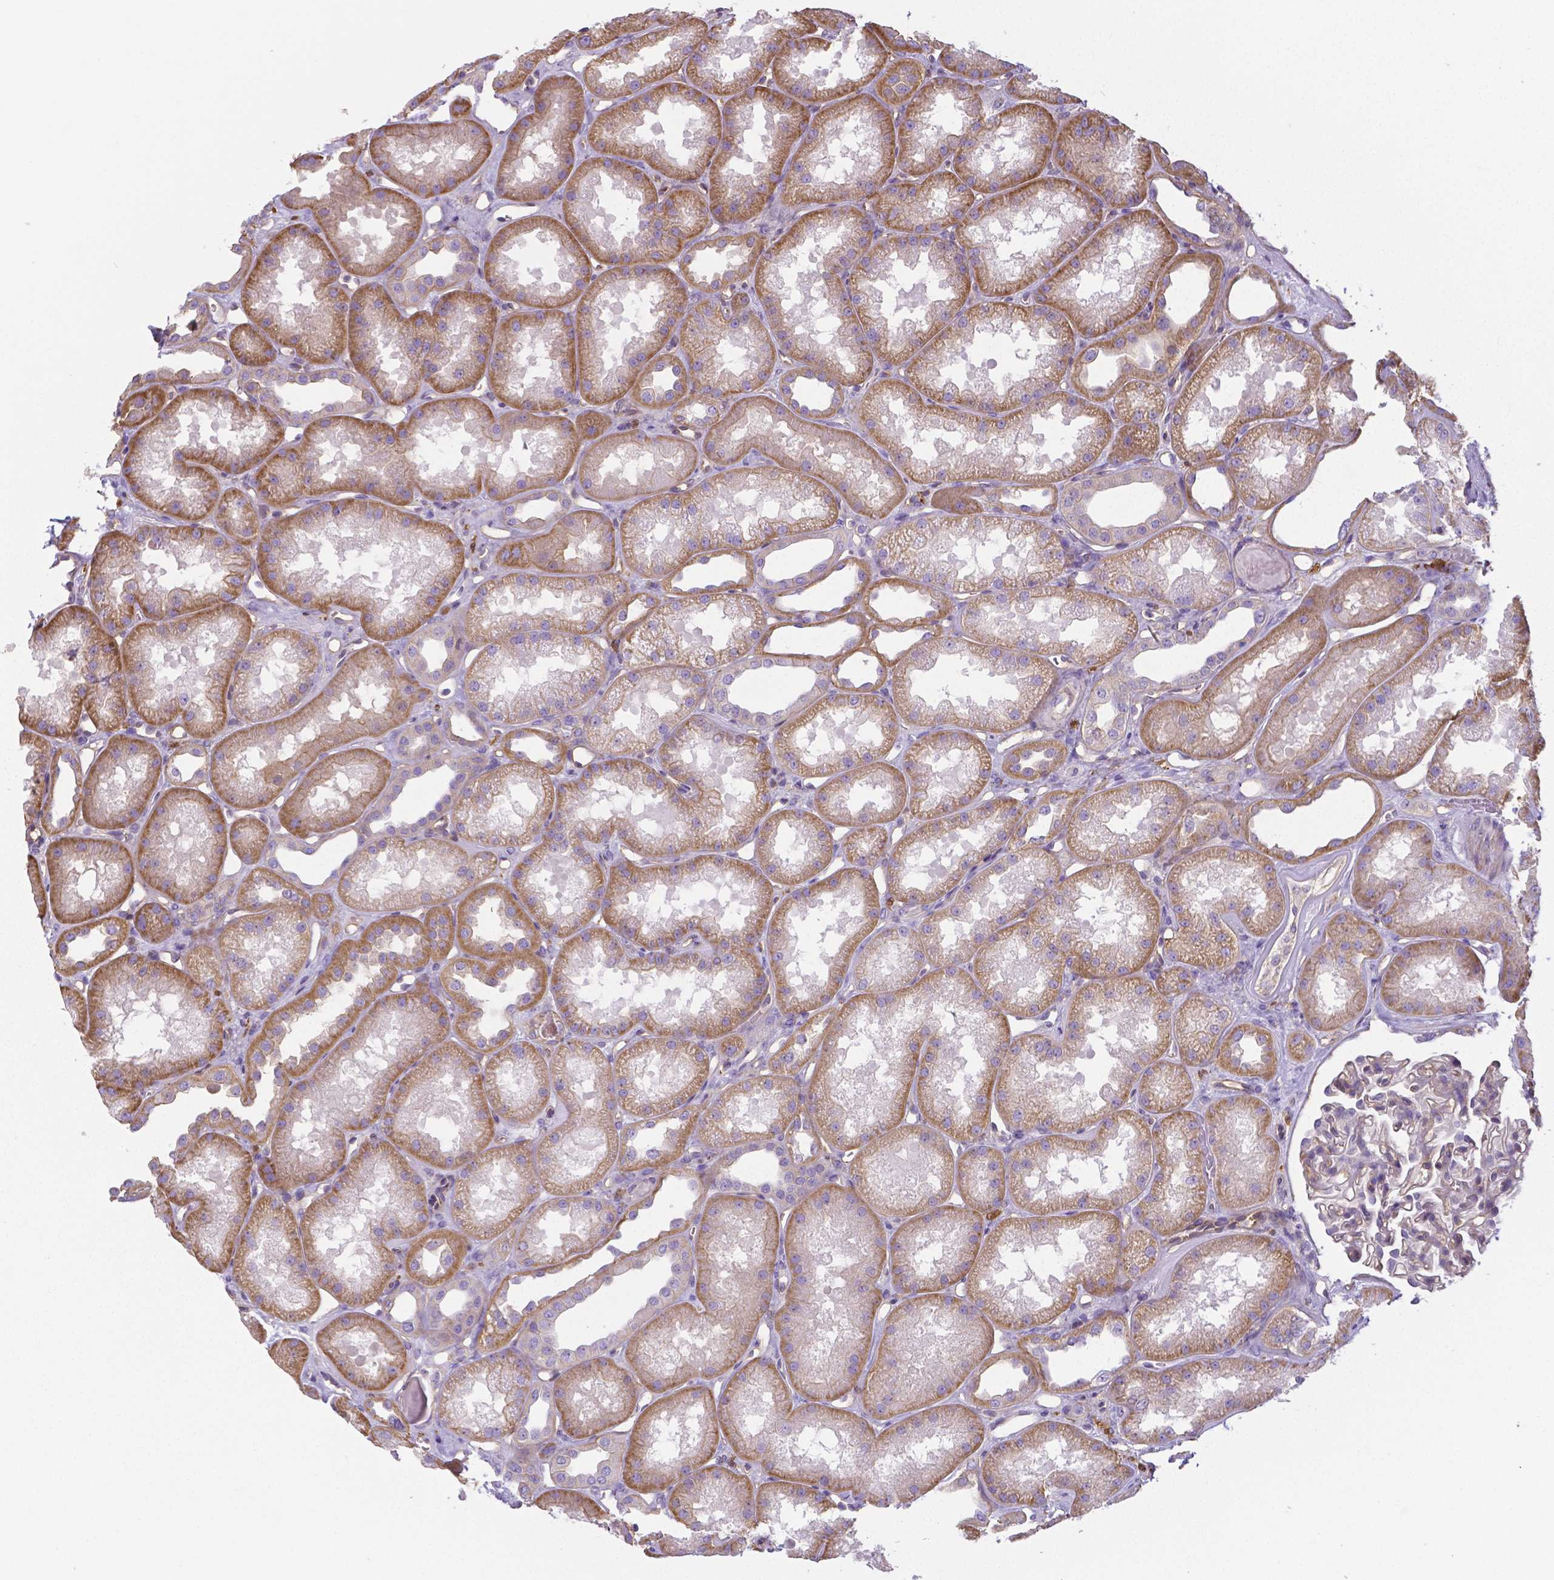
{"staining": {"intensity": "negative", "quantity": "none", "location": "none"}, "tissue": "kidney", "cell_type": "Cells in glomeruli", "image_type": "normal", "snomed": [{"axis": "morphology", "description": "Normal tissue, NOS"}, {"axis": "topography", "description": "Kidney"}], "caption": "High magnification brightfield microscopy of benign kidney stained with DAB (brown) and counterstained with hematoxylin (blue): cells in glomeruli show no significant expression.", "gene": "CRMP1", "patient": {"sex": "male", "age": 61}}